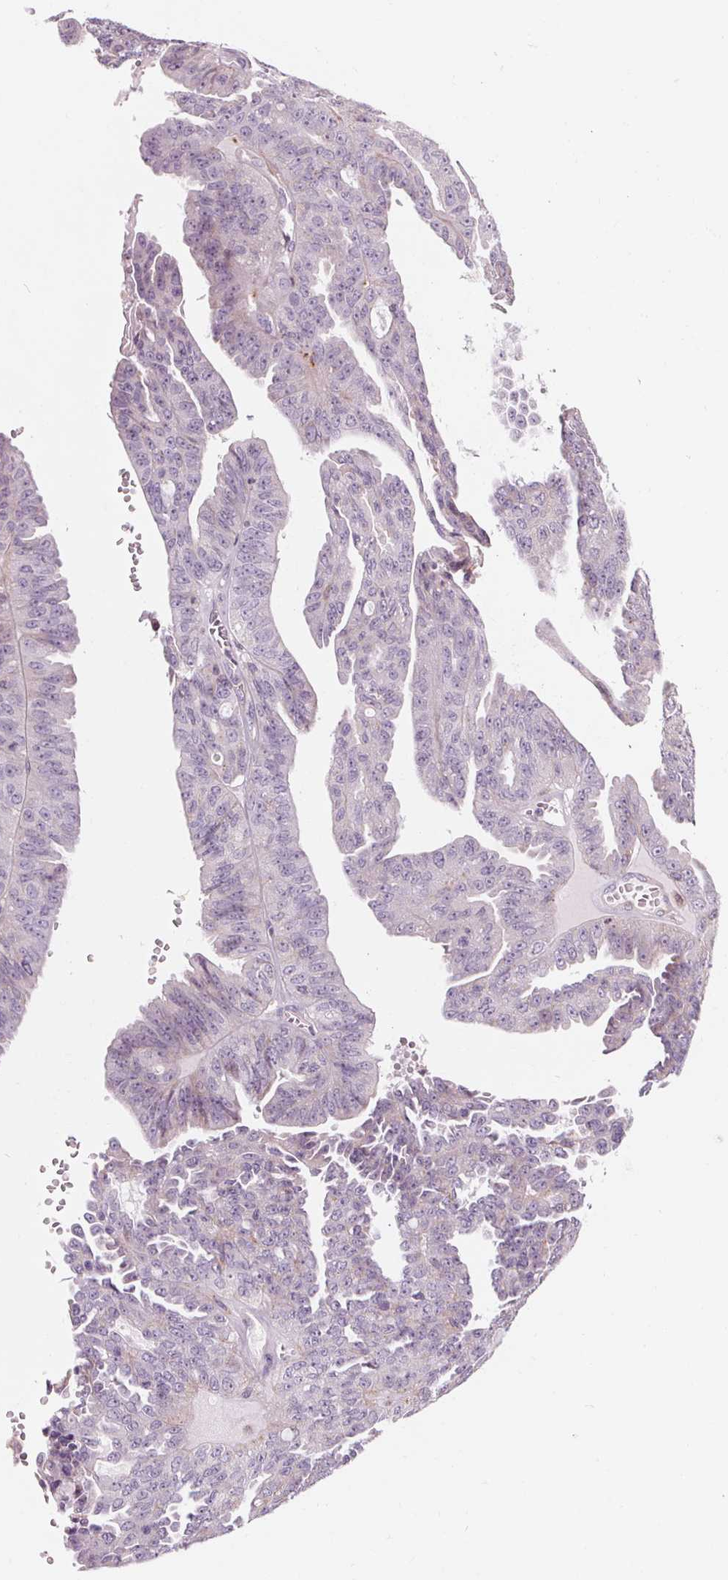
{"staining": {"intensity": "weak", "quantity": "<25%", "location": "cytoplasmic/membranous"}, "tissue": "ovarian cancer", "cell_type": "Tumor cells", "image_type": "cancer", "snomed": [{"axis": "morphology", "description": "Cystadenocarcinoma, serous, NOS"}, {"axis": "topography", "description": "Ovary"}], "caption": "Protein analysis of serous cystadenocarcinoma (ovarian) exhibits no significant staining in tumor cells. Brightfield microscopy of immunohistochemistry stained with DAB (3,3'-diaminobenzidine) (brown) and hematoxylin (blue), captured at high magnification.", "gene": "SAMD5", "patient": {"sex": "female", "age": 71}}